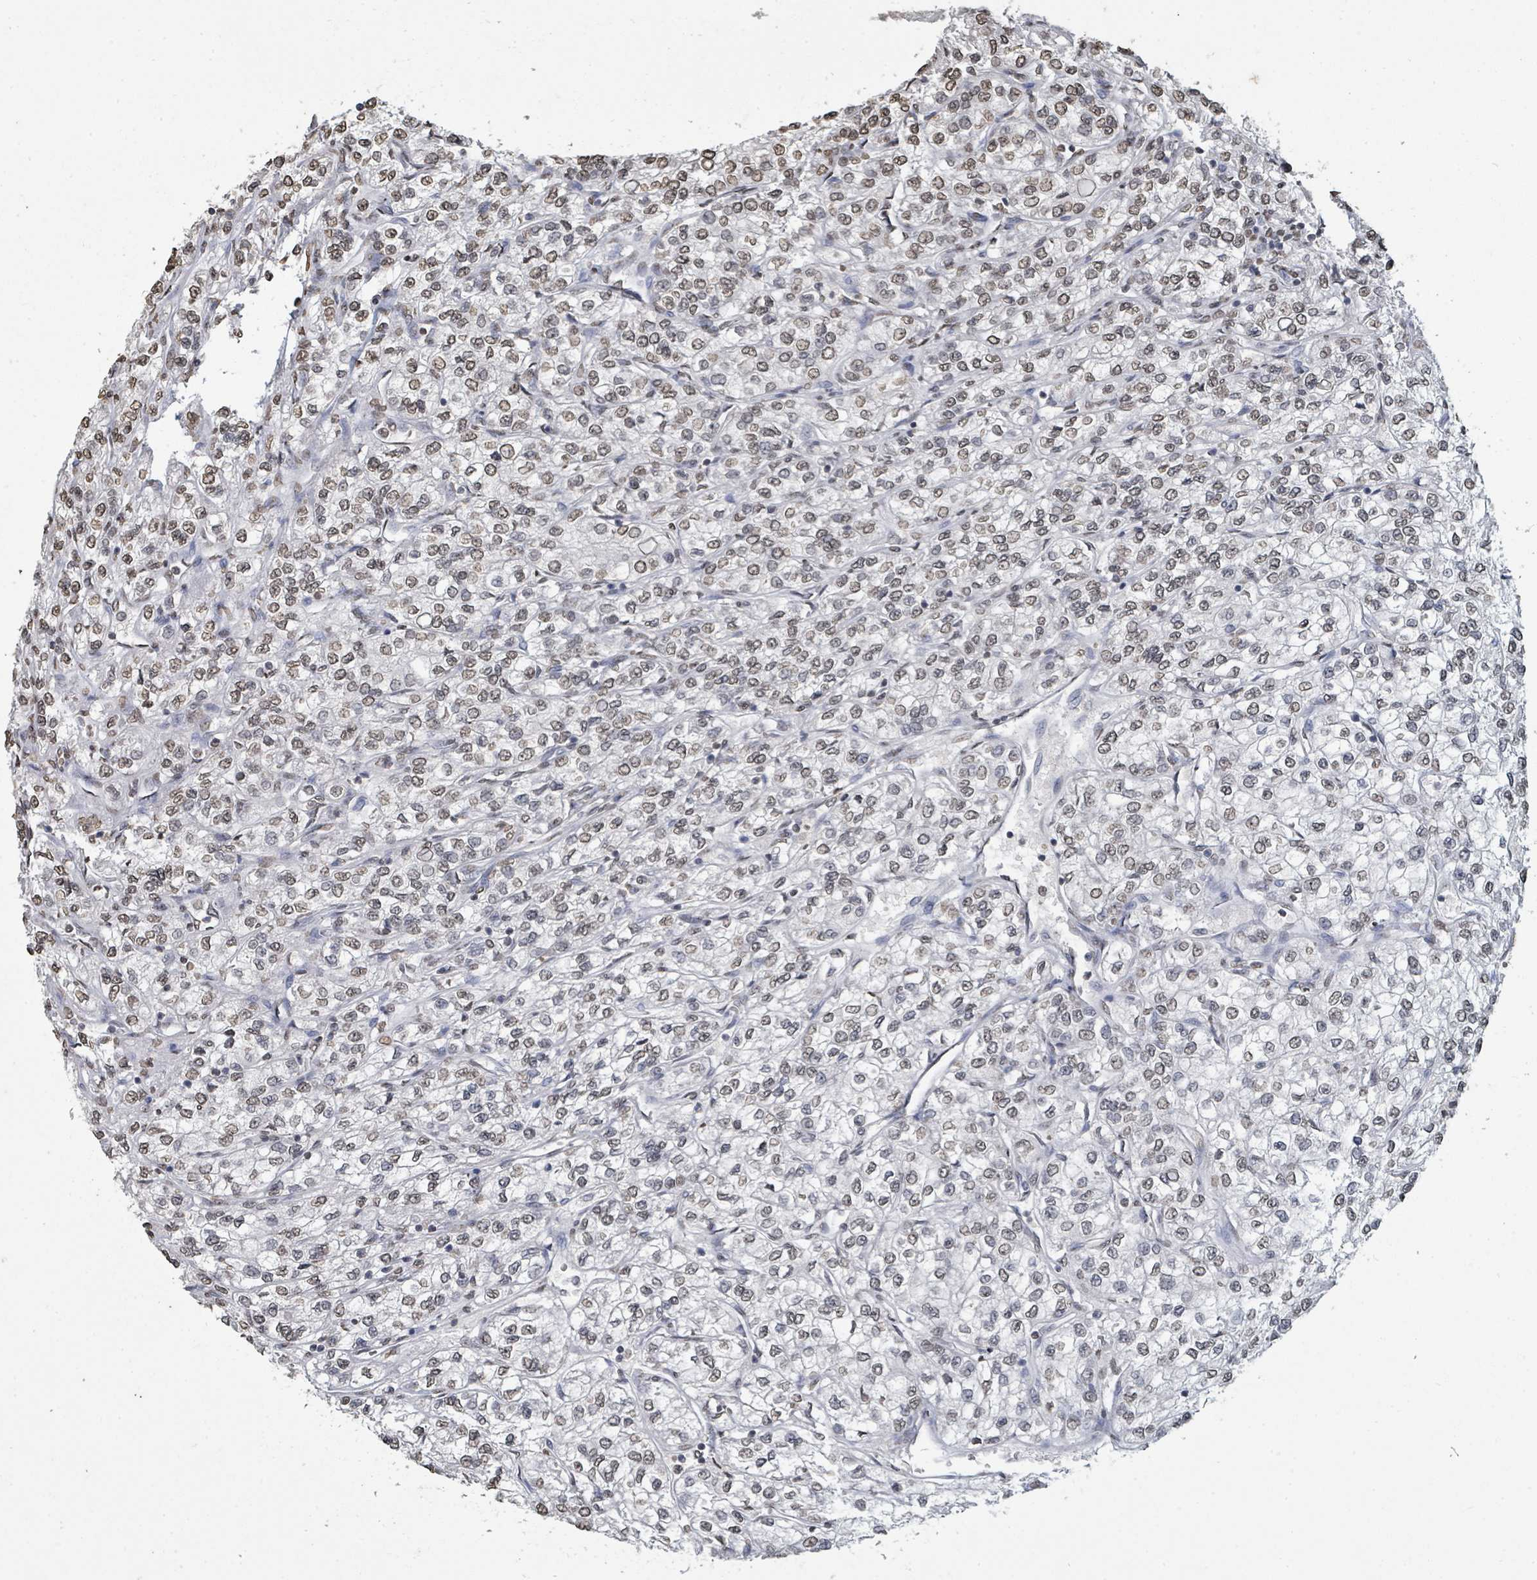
{"staining": {"intensity": "moderate", "quantity": ">75%", "location": "nuclear"}, "tissue": "renal cancer", "cell_type": "Tumor cells", "image_type": "cancer", "snomed": [{"axis": "morphology", "description": "Adenocarcinoma, NOS"}, {"axis": "topography", "description": "Kidney"}], "caption": "Tumor cells show medium levels of moderate nuclear expression in approximately >75% of cells in renal cancer.", "gene": "MRPS12", "patient": {"sex": "male", "age": 80}}